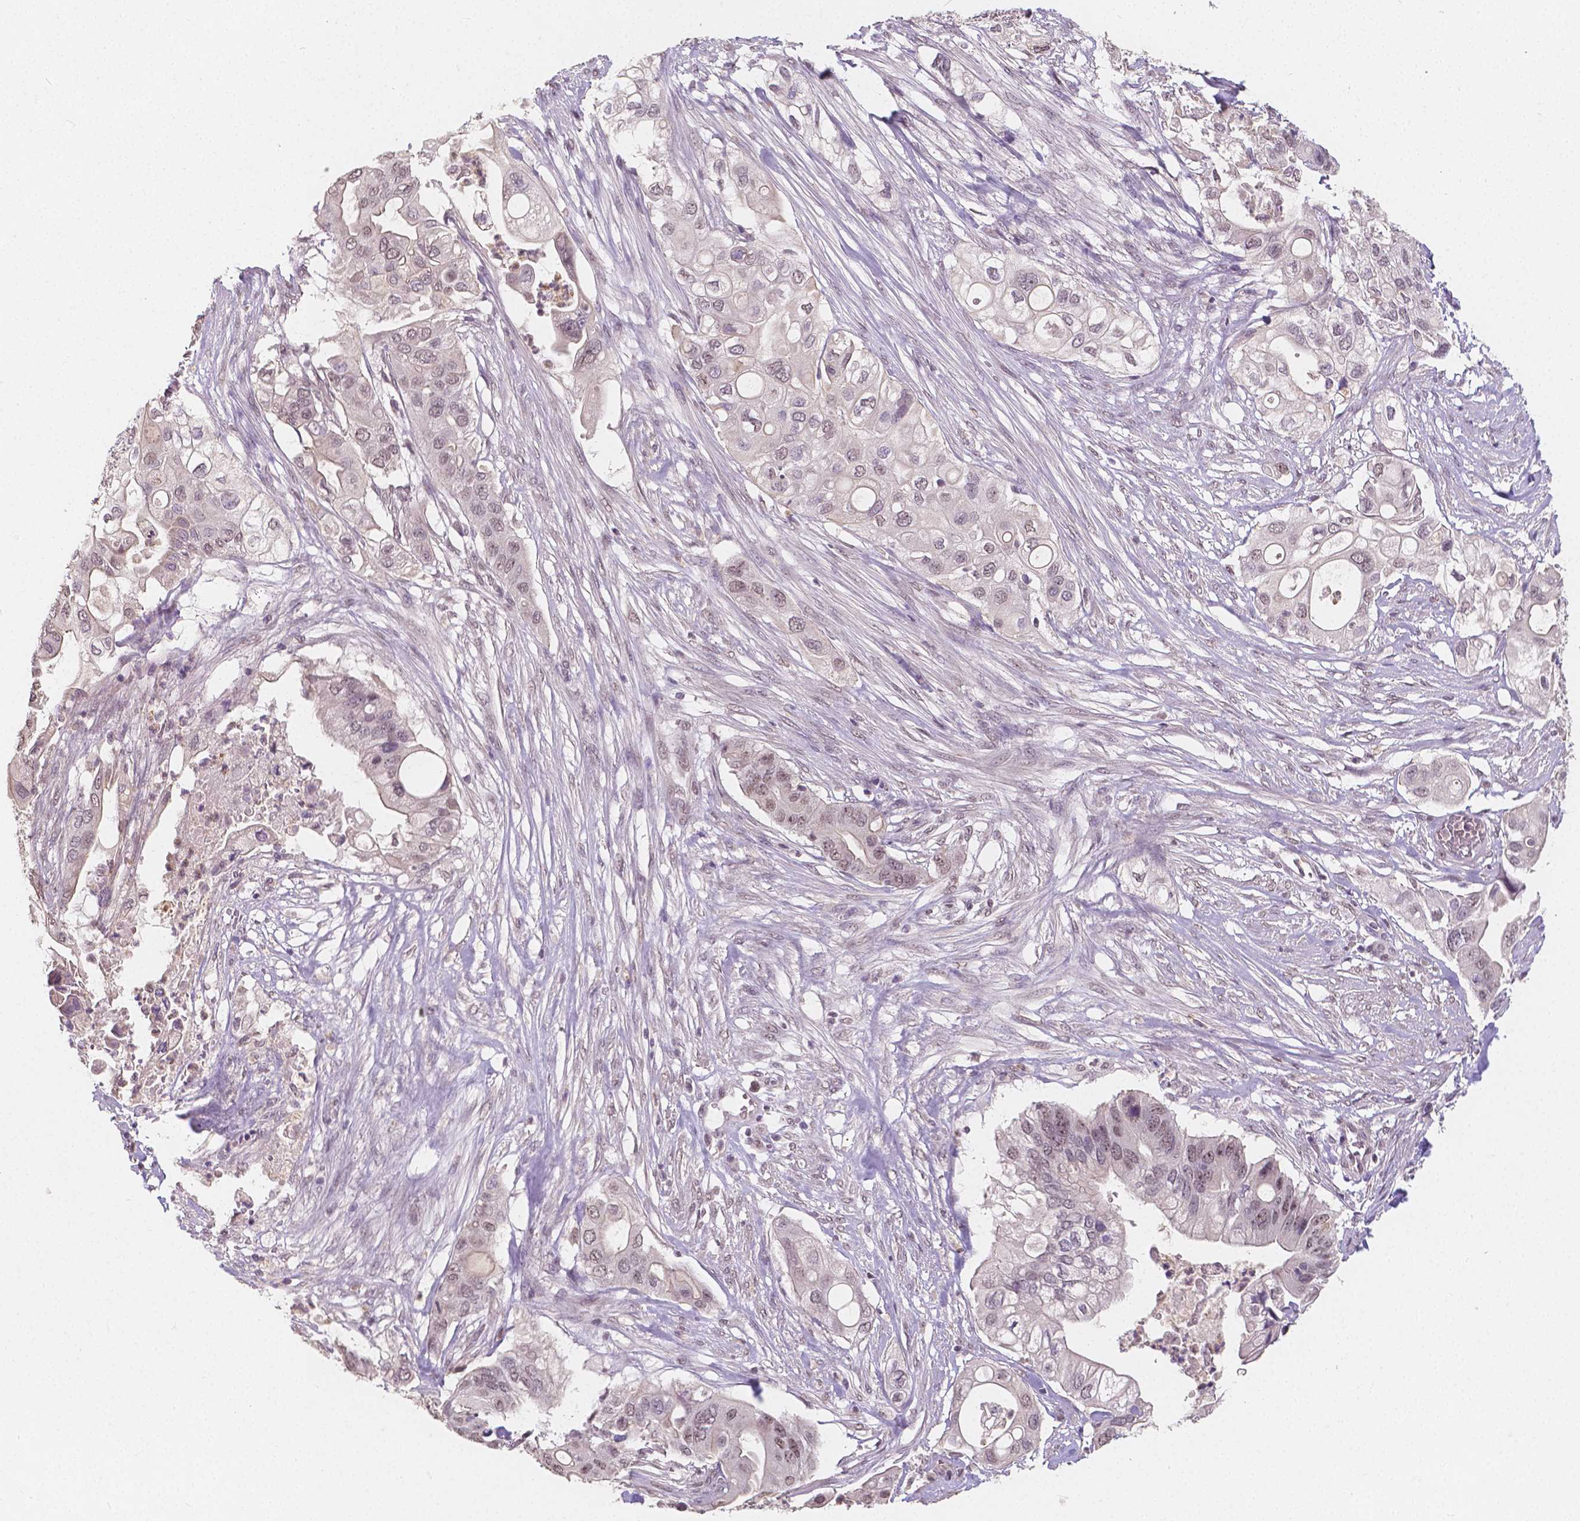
{"staining": {"intensity": "weak", "quantity": "25%-75%", "location": "nuclear"}, "tissue": "pancreatic cancer", "cell_type": "Tumor cells", "image_type": "cancer", "snomed": [{"axis": "morphology", "description": "Adenocarcinoma, NOS"}, {"axis": "topography", "description": "Pancreas"}], "caption": "Immunohistochemistry (IHC) staining of pancreatic cancer, which exhibits low levels of weak nuclear expression in approximately 25%-75% of tumor cells indicating weak nuclear protein staining. The staining was performed using DAB (brown) for protein detection and nuclei were counterstained in hematoxylin (blue).", "gene": "NOLC1", "patient": {"sex": "female", "age": 72}}